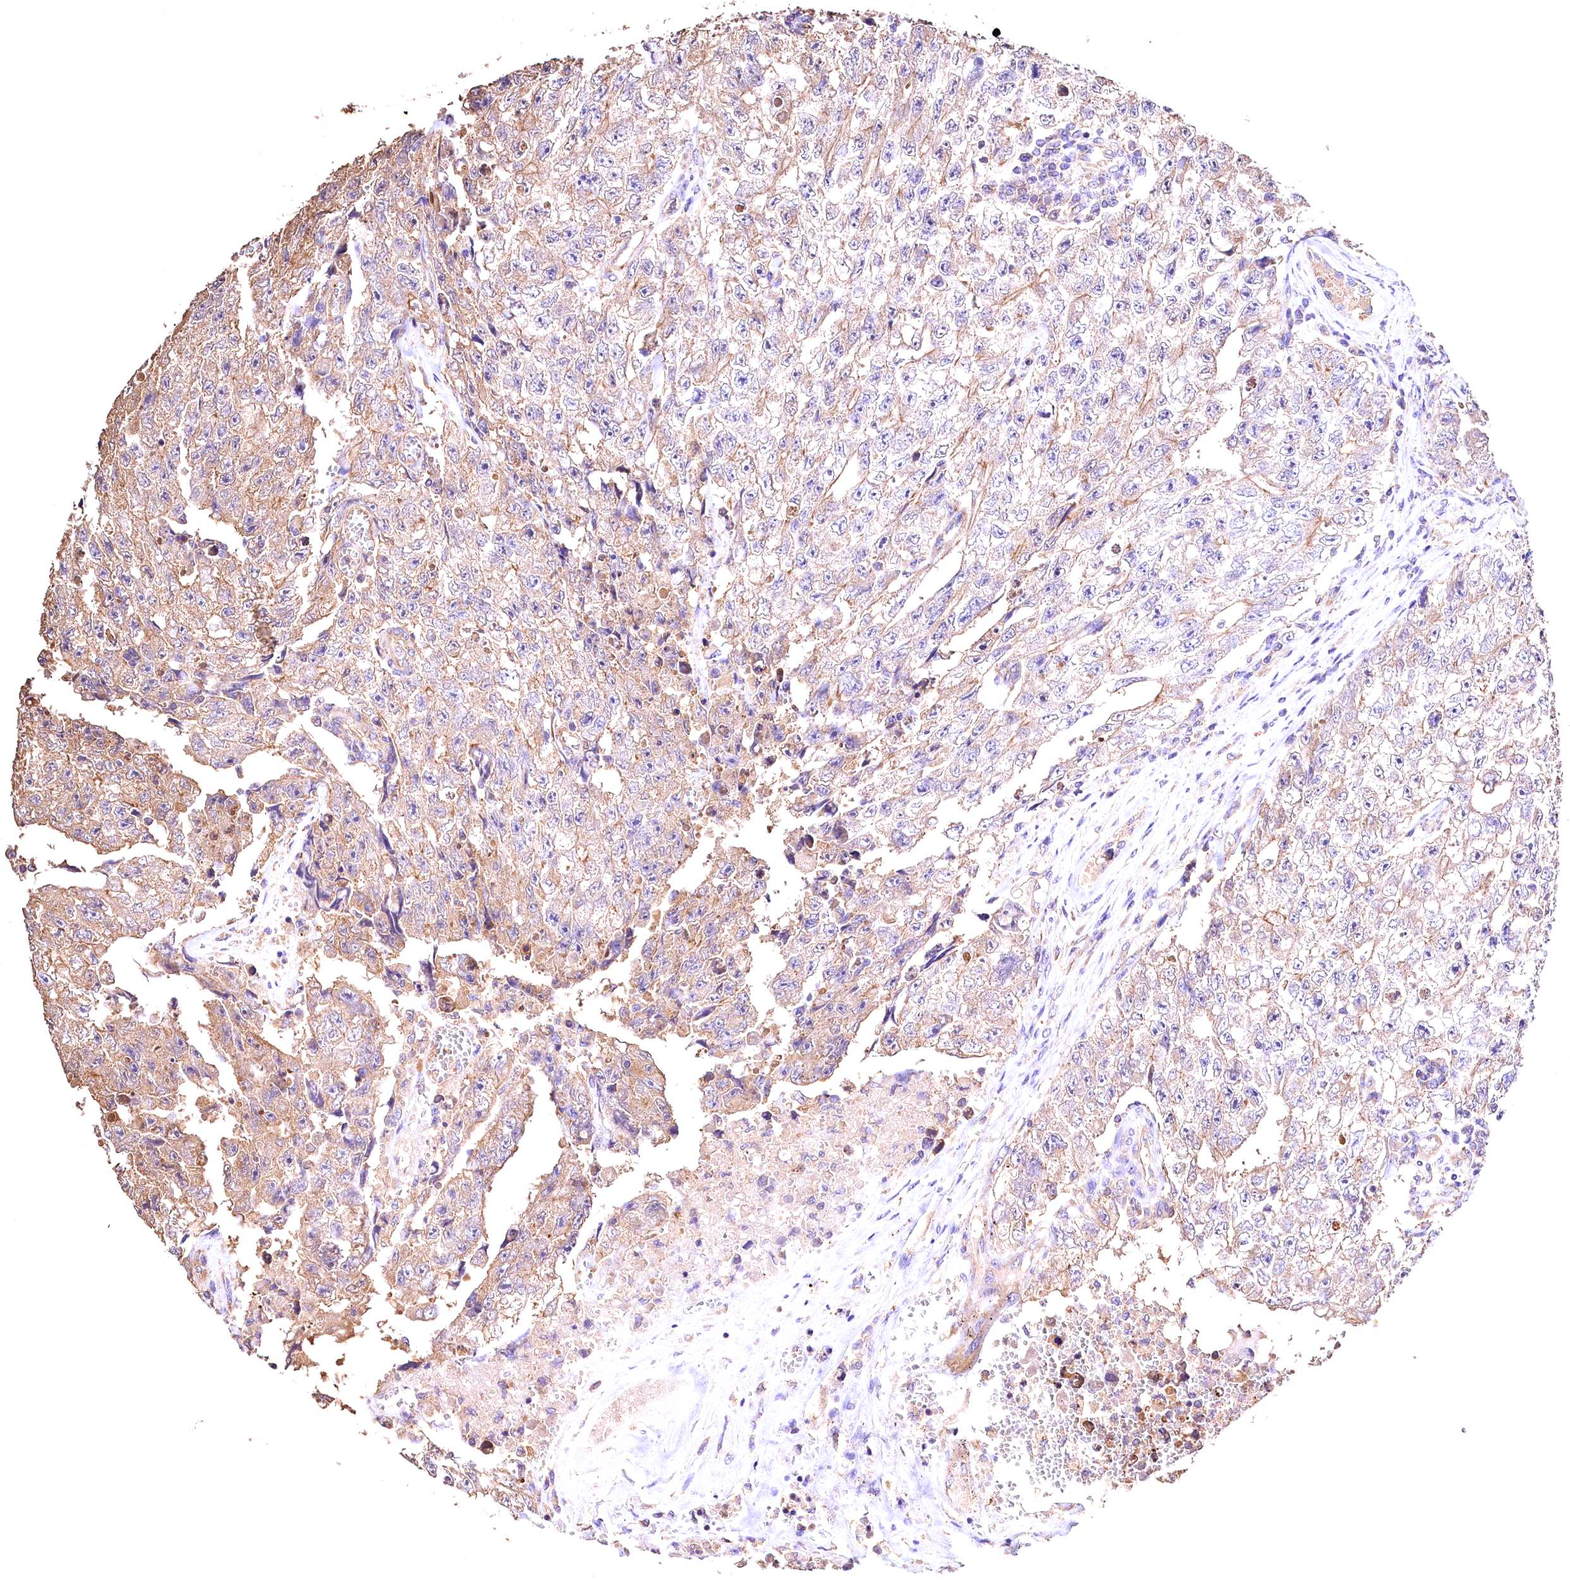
{"staining": {"intensity": "moderate", "quantity": "25%-75%", "location": "cytoplasmic/membranous"}, "tissue": "testis cancer", "cell_type": "Tumor cells", "image_type": "cancer", "snomed": [{"axis": "morphology", "description": "Carcinoma, Embryonal, NOS"}, {"axis": "topography", "description": "Testis"}], "caption": "Immunohistochemistry (IHC) staining of testis embryonal carcinoma, which shows medium levels of moderate cytoplasmic/membranous positivity in approximately 25%-75% of tumor cells indicating moderate cytoplasmic/membranous protein expression. The staining was performed using DAB (brown) for protein detection and nuclei were counterstained in hematoxylin (blue).", "gene": "OAS3", "patient": {"sex": "male", "age": 17}}